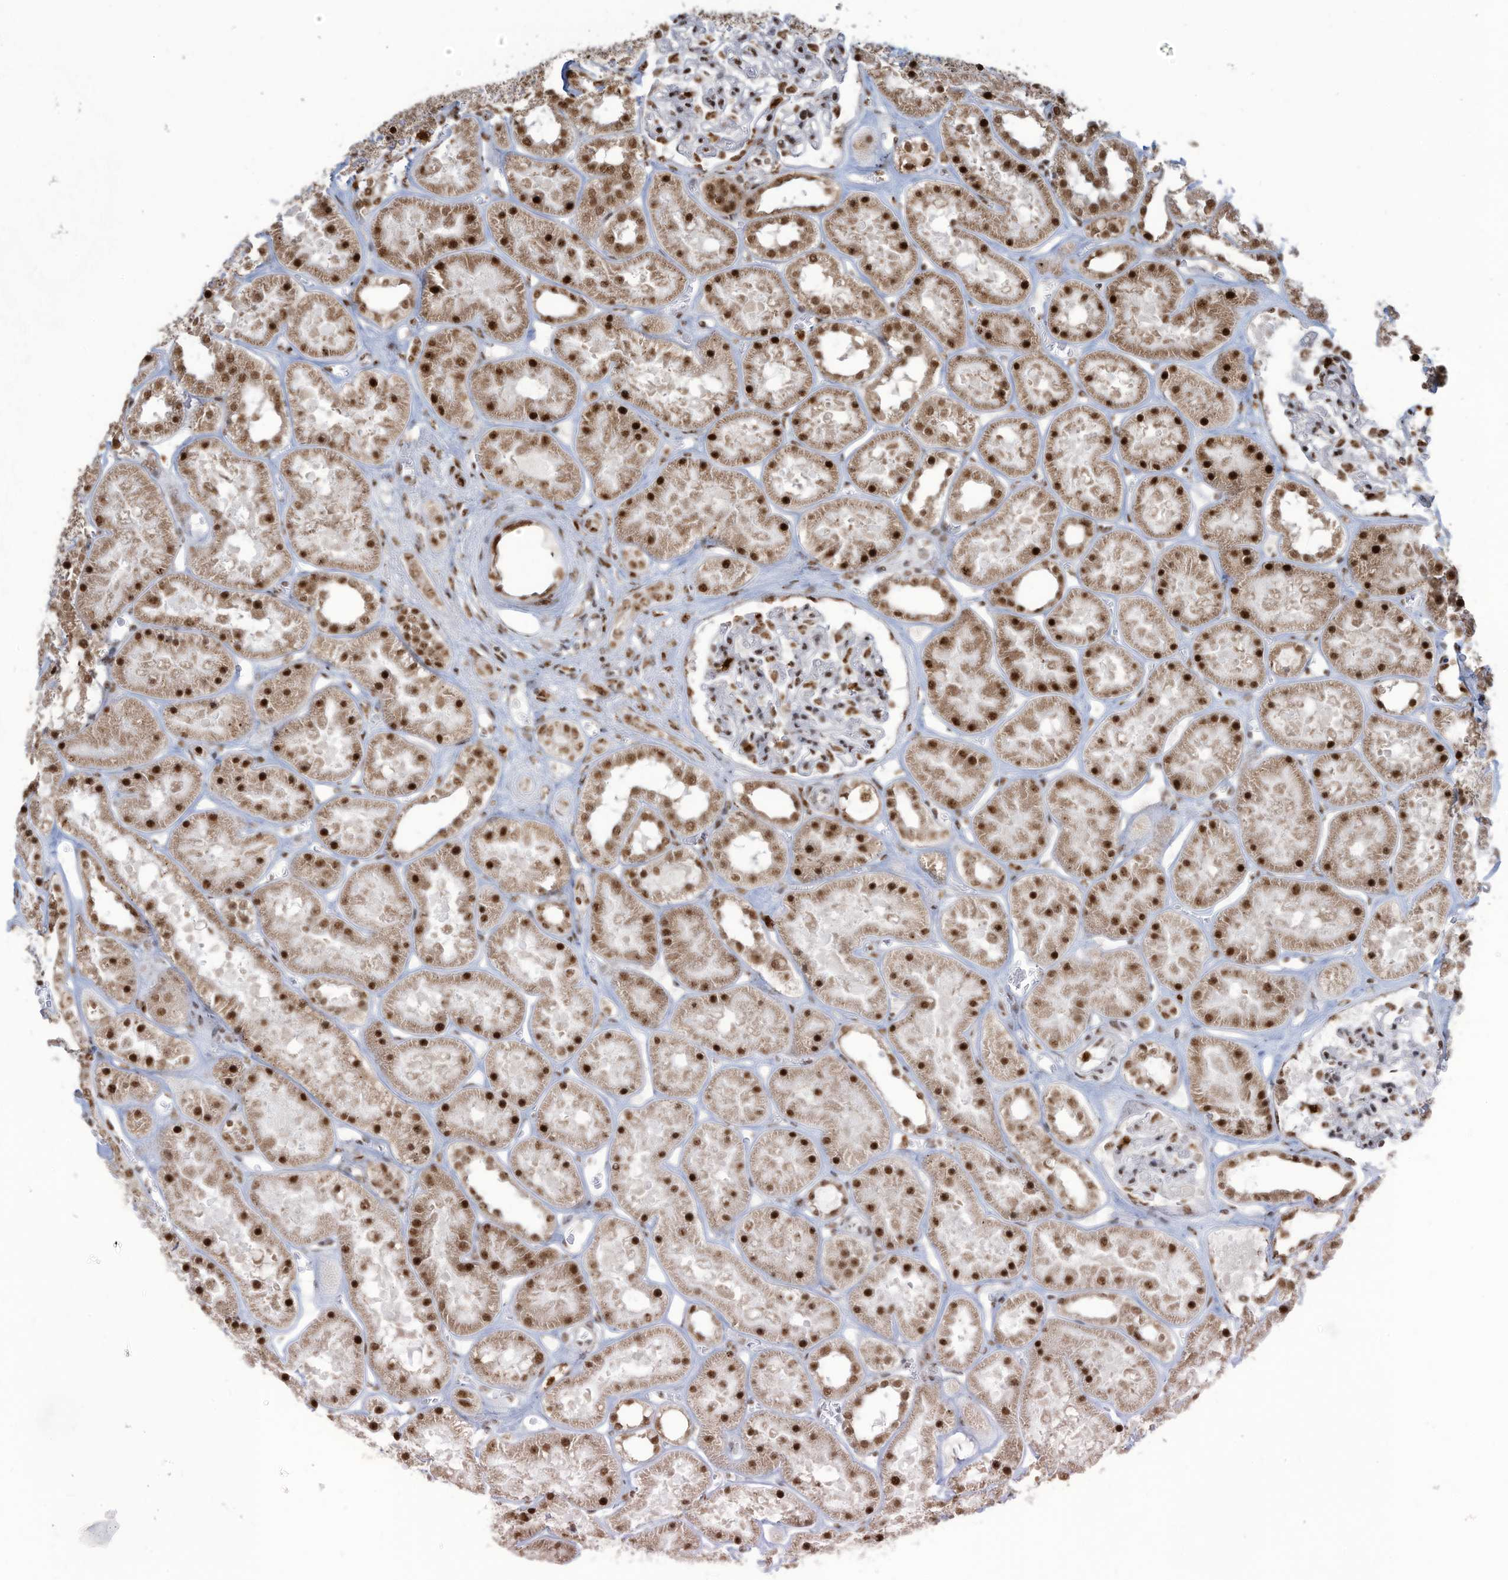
{"staining": {"intensity": "strong", "quantity": "25%-75%", "location": "nuclear"}, "tissue": "kidney", "cell_type": "Cells in glomeruli", "image_type": "normal", "snomed": [{"axis": "morphology", "description": "Normal tissue, NOS"}, {"axis": "topography", "description": "Kidney"}], "caption": "Cells in glomeruli reveal strong nuclear expression in approximately 25%-75% of cells in normal kidney.", "gene": "LBH", "patient": {"sex": "female", "age": 41}}